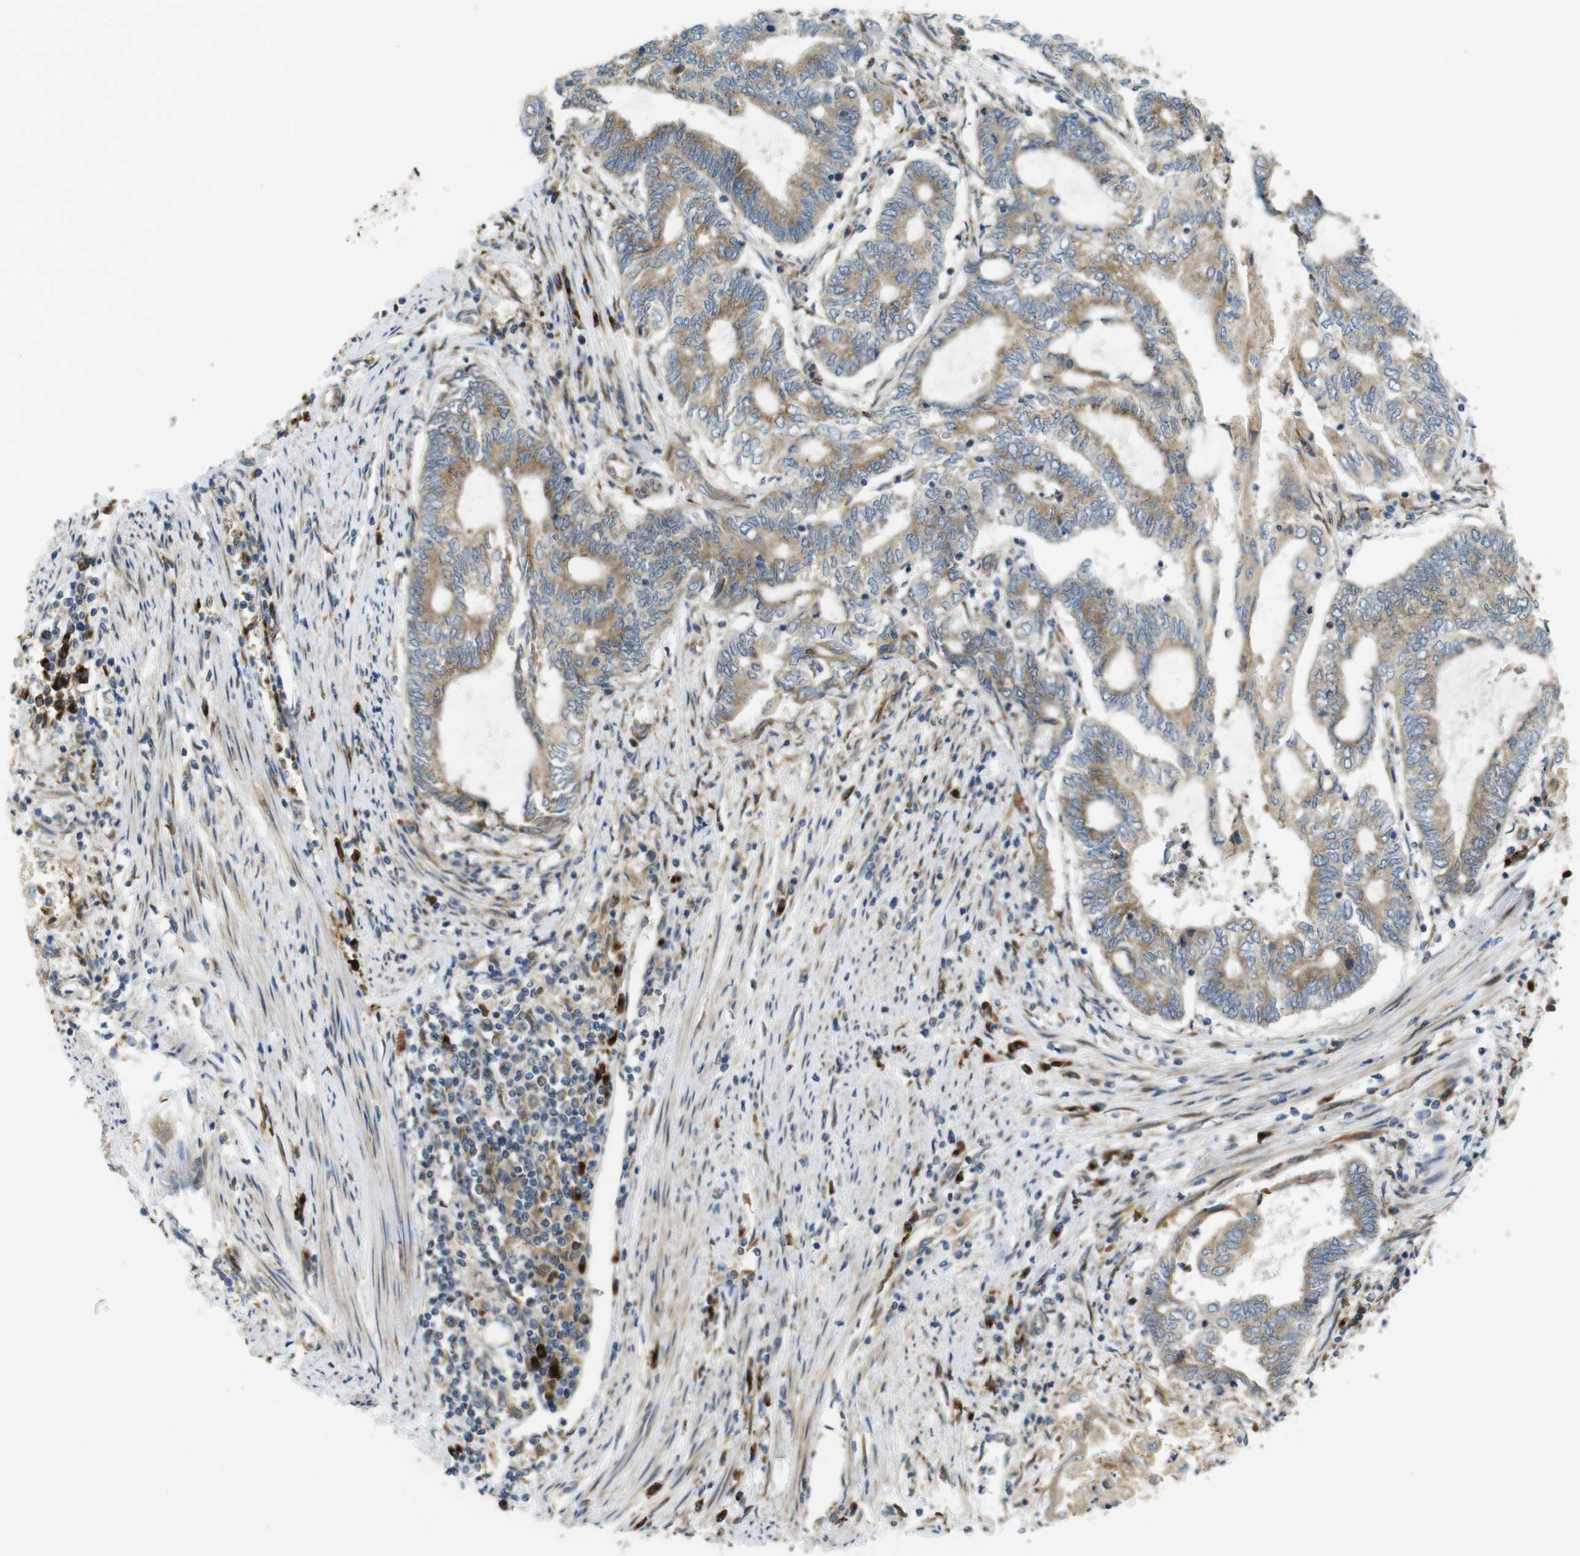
{"staining": {"intensity": "moderate", "quantity": ">75%", "location": "cytoplasmic/membranous"}, "tissue": "endometrial cancer", "cell_type": "Tumor cells", "image_type": "cancer", "snomed": [{"axis": "morphology", "description": "Adenocarcinoma, NOS"}, {"axis": "topography", "description": "Uterus"}, {"axis": "topography", "description": "Endometrium"}], "caption": "Endometrial cancer (adenocarcinoma) stained for a protein shows moderate cytoplasmic/membranous positivity in tumor cells.", "gene": "TMEM143", "patient": {"sex": "female", "age": 70}}